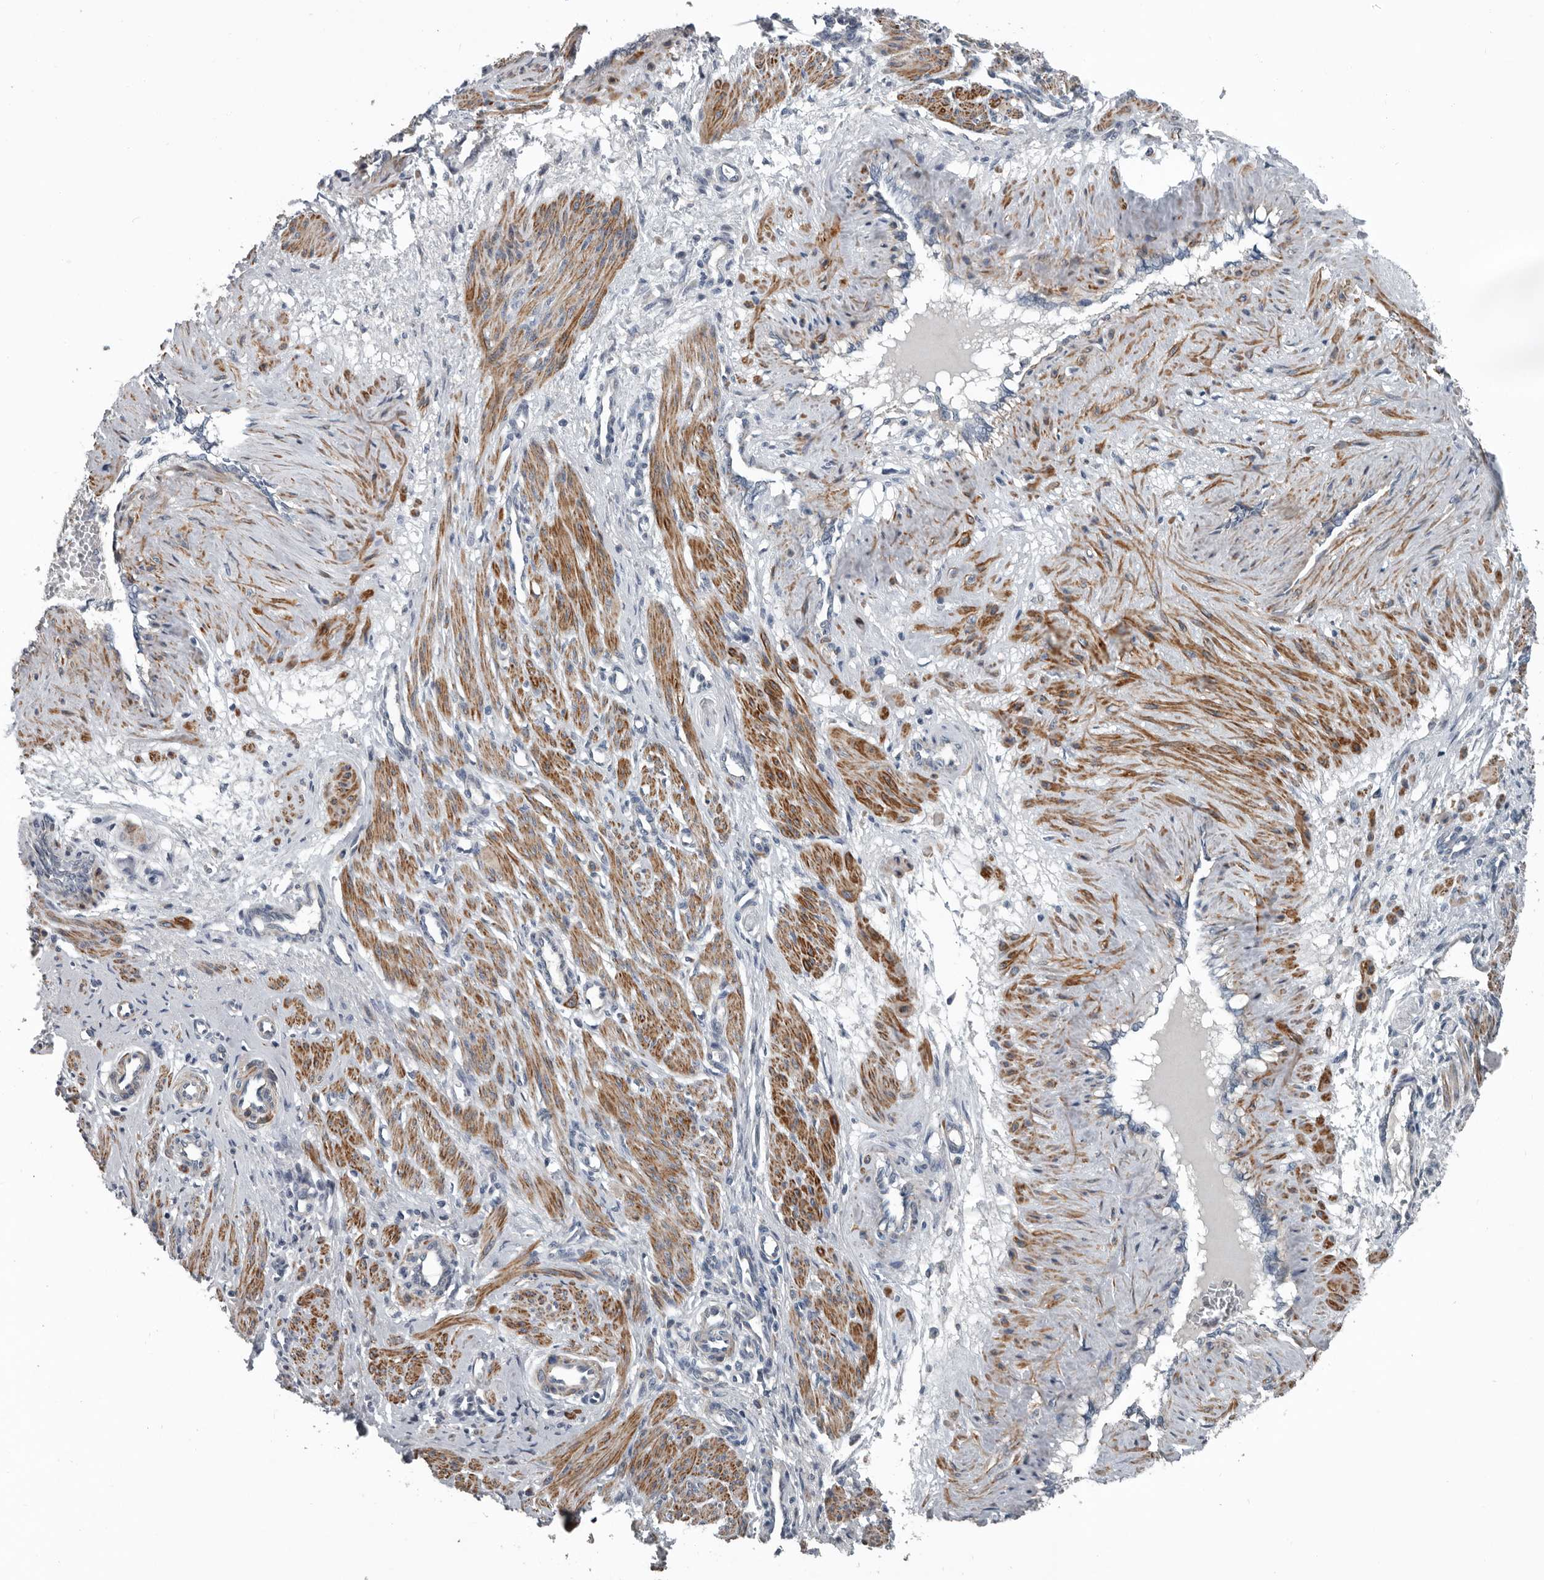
{"staining": {"intensity": "moderate", "quantity": ">75%", "location": "cytoplasmic/membranous"}, "tissue": "smooth muscle", "cell_type": "Smooth muscle cells", "image_type": "normal", "snomed": [{"axis": "morphology", "description": "Normal tissue, NOS"}, {"axis": "topography", "description": "Endometrium"}], "caption": "This is an image of IHC staining of normal smooth muscle, which shows moderate expression in the cytoplasmic/membranous of smooth muscle cells.", "gene": "DPY19L4", "patient": {"sex": "female", "age": 33}}